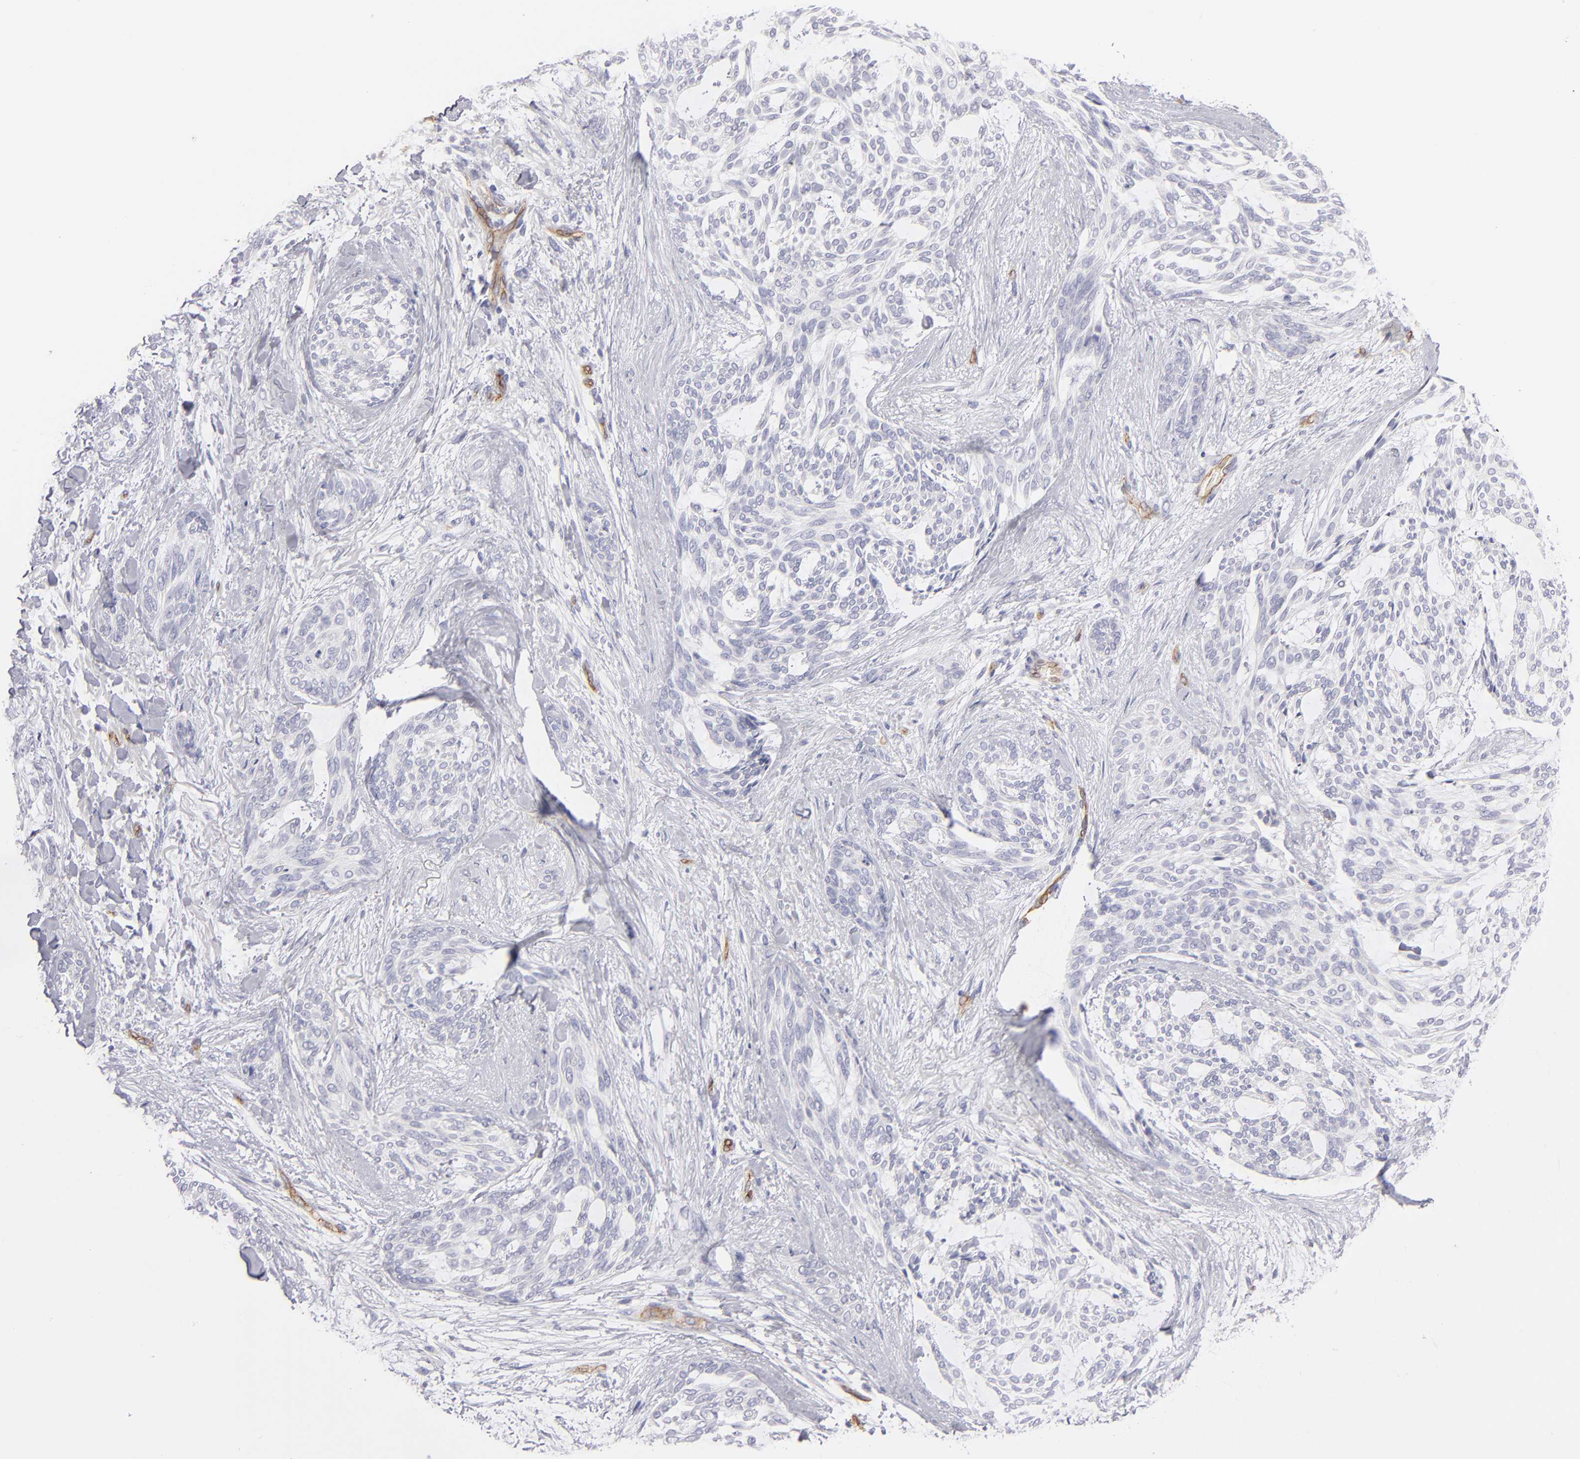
{"staining": {"intensity": "negative", "quantity": "none", "location": "none"}, "tissue": "skin cancer", "cell_type": "Tumor cells", "image_type": "cancer", "snomed": [{"axis": "morphology", "description": "Normal tissue, NOS"}, {"axis": "morphology", "description": "Basal cell carcinoma"}, {"axis": "topography", "description": "Skin"}], "caption": "Image shows no protein positivity in tumor cells of skin cancer (basal cell carcinoma) tissue. (DAB (3,3'-diaminobenzidine) immunohistochemistry (IHC), high magnification).", "gene": "PLVAP", "patient": {"sex": "female", "age": 71}}